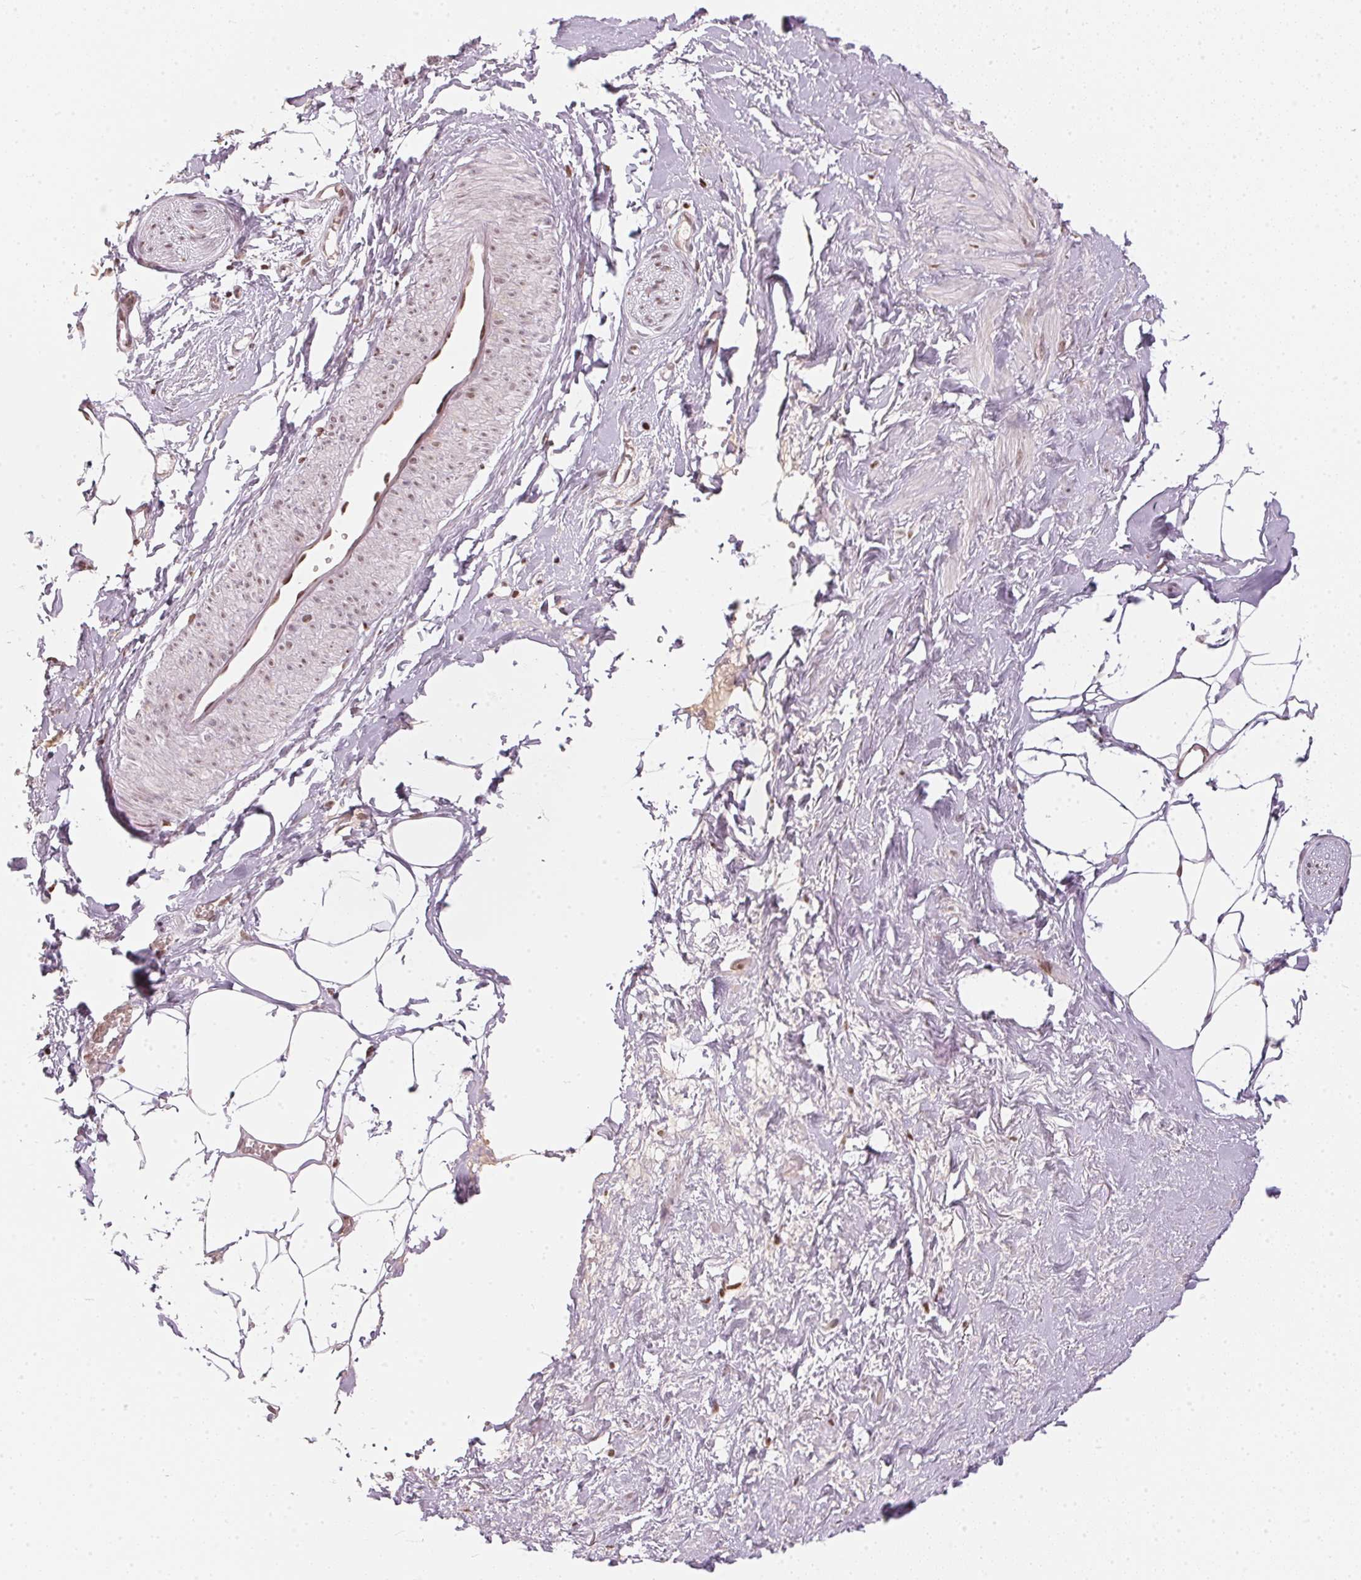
{"staining": {"intensity": "negative", "quantity": "none", "location": "none"}, "tissue": "adipose tissue", "cell_type": "Adipocytes", "image_type": "normal", "snomed": [{"axis": "morphology", "description": "Normal tissue, NOS"}, {"axis": "topography", "description": "Prostate"}, {"axis": "topography", "description": "Peripheral nerve tissue"}], "caption": "Image shows no protein positivity in adipocytes of unremarkable adipose tissue. (DAB (3,3'-diaminobenzidine) immunohistochemistry with hematoxylin counter stain).", "gene": "KAT6A", "patient": {"sex": "male", "age": 55}}